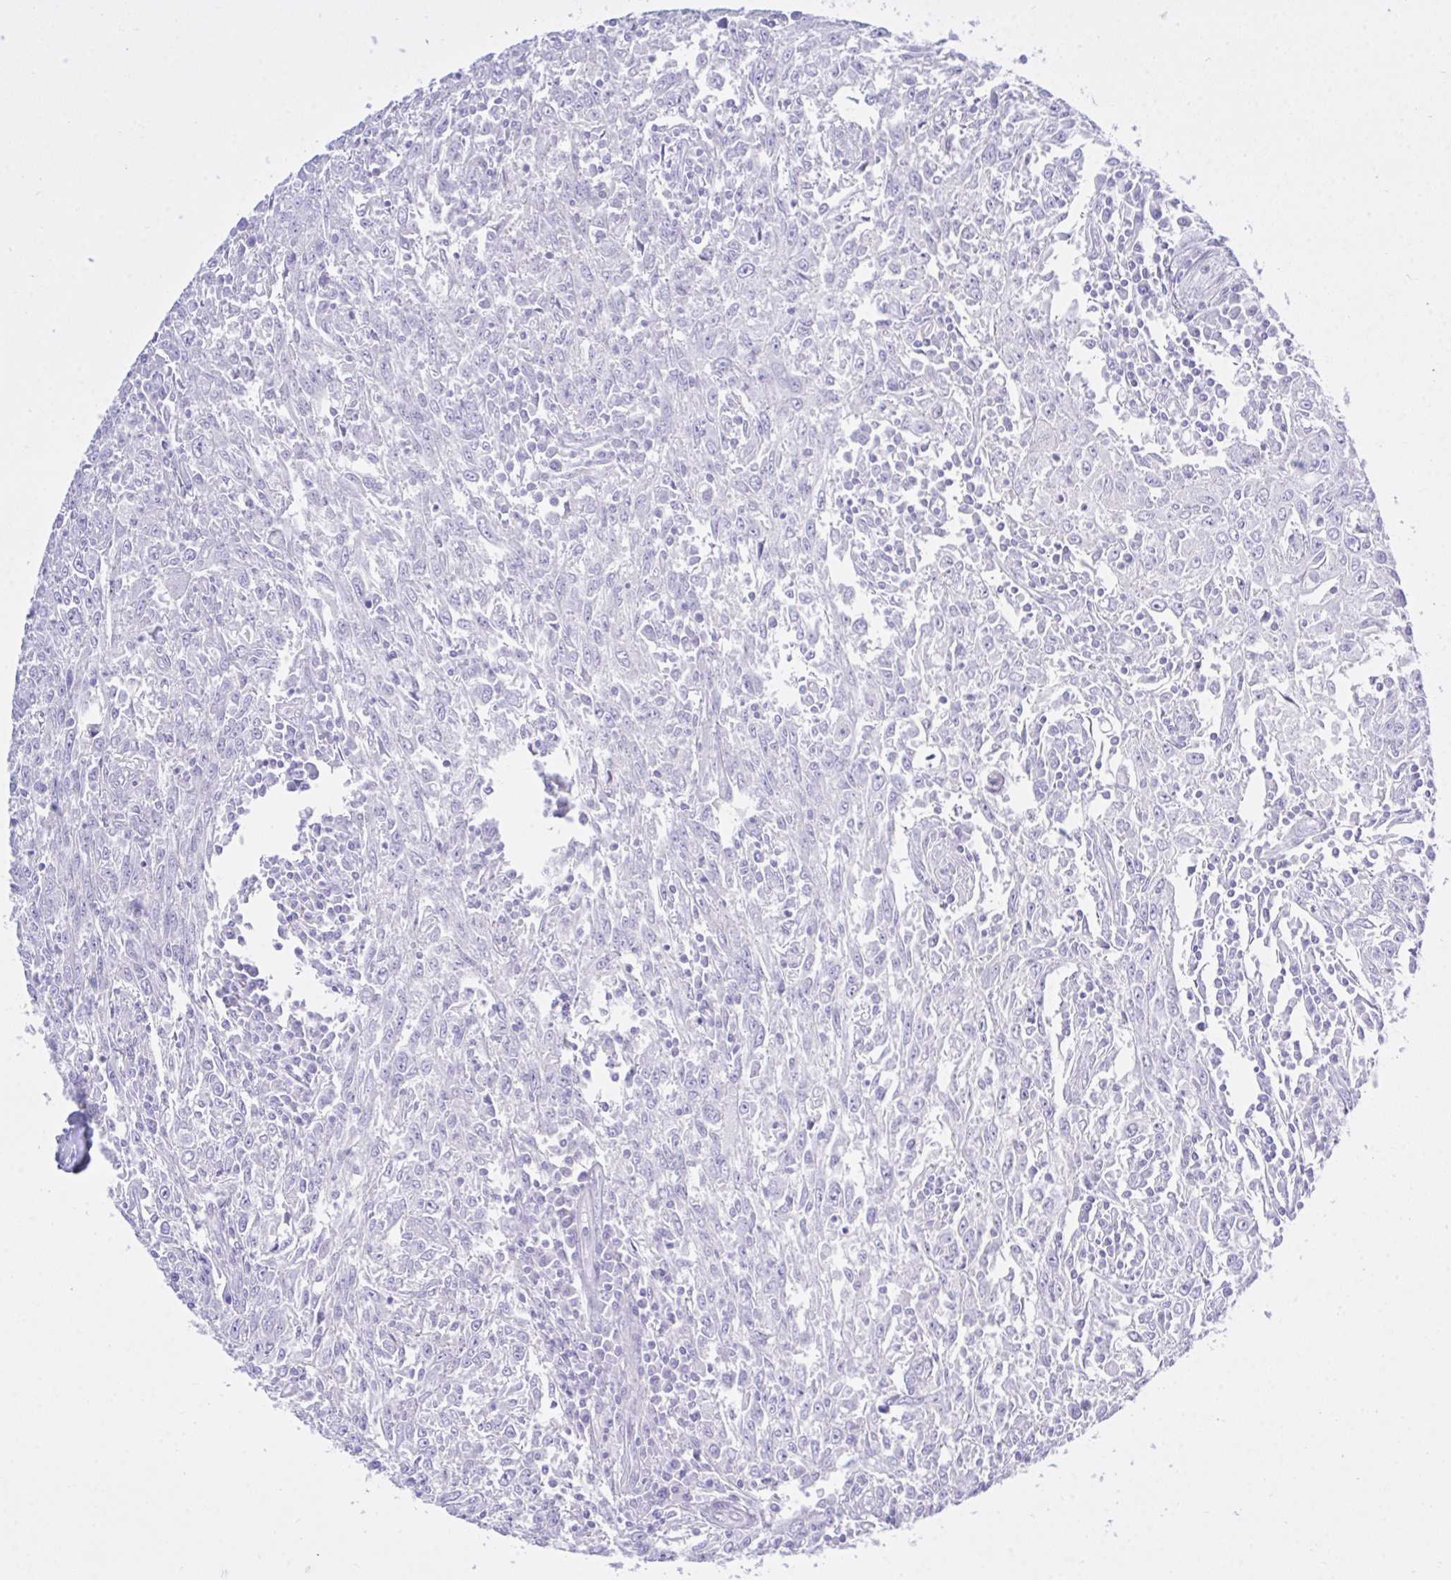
{"staining": {"intensity": "negative", "quantity": "none", "location": "none"}, "tissue": "breast cancer", "cell_type": "Tumor cells", "image_type": "cancer", "snomed": [{"axis": "morphology", "description": "Duct carcinoma"}, {"axis": "topography", "description": "Breast"}], "caption": "Breast infiltrating ductal carcinoma was stained to show a protein in brown. There is no significant expression in tumor cells. (DAB immunohistochemistry (IHC) with hematoxylin counter stain).", "gene": "BEX5", "patient": {"sex": "female", "age": 50}}